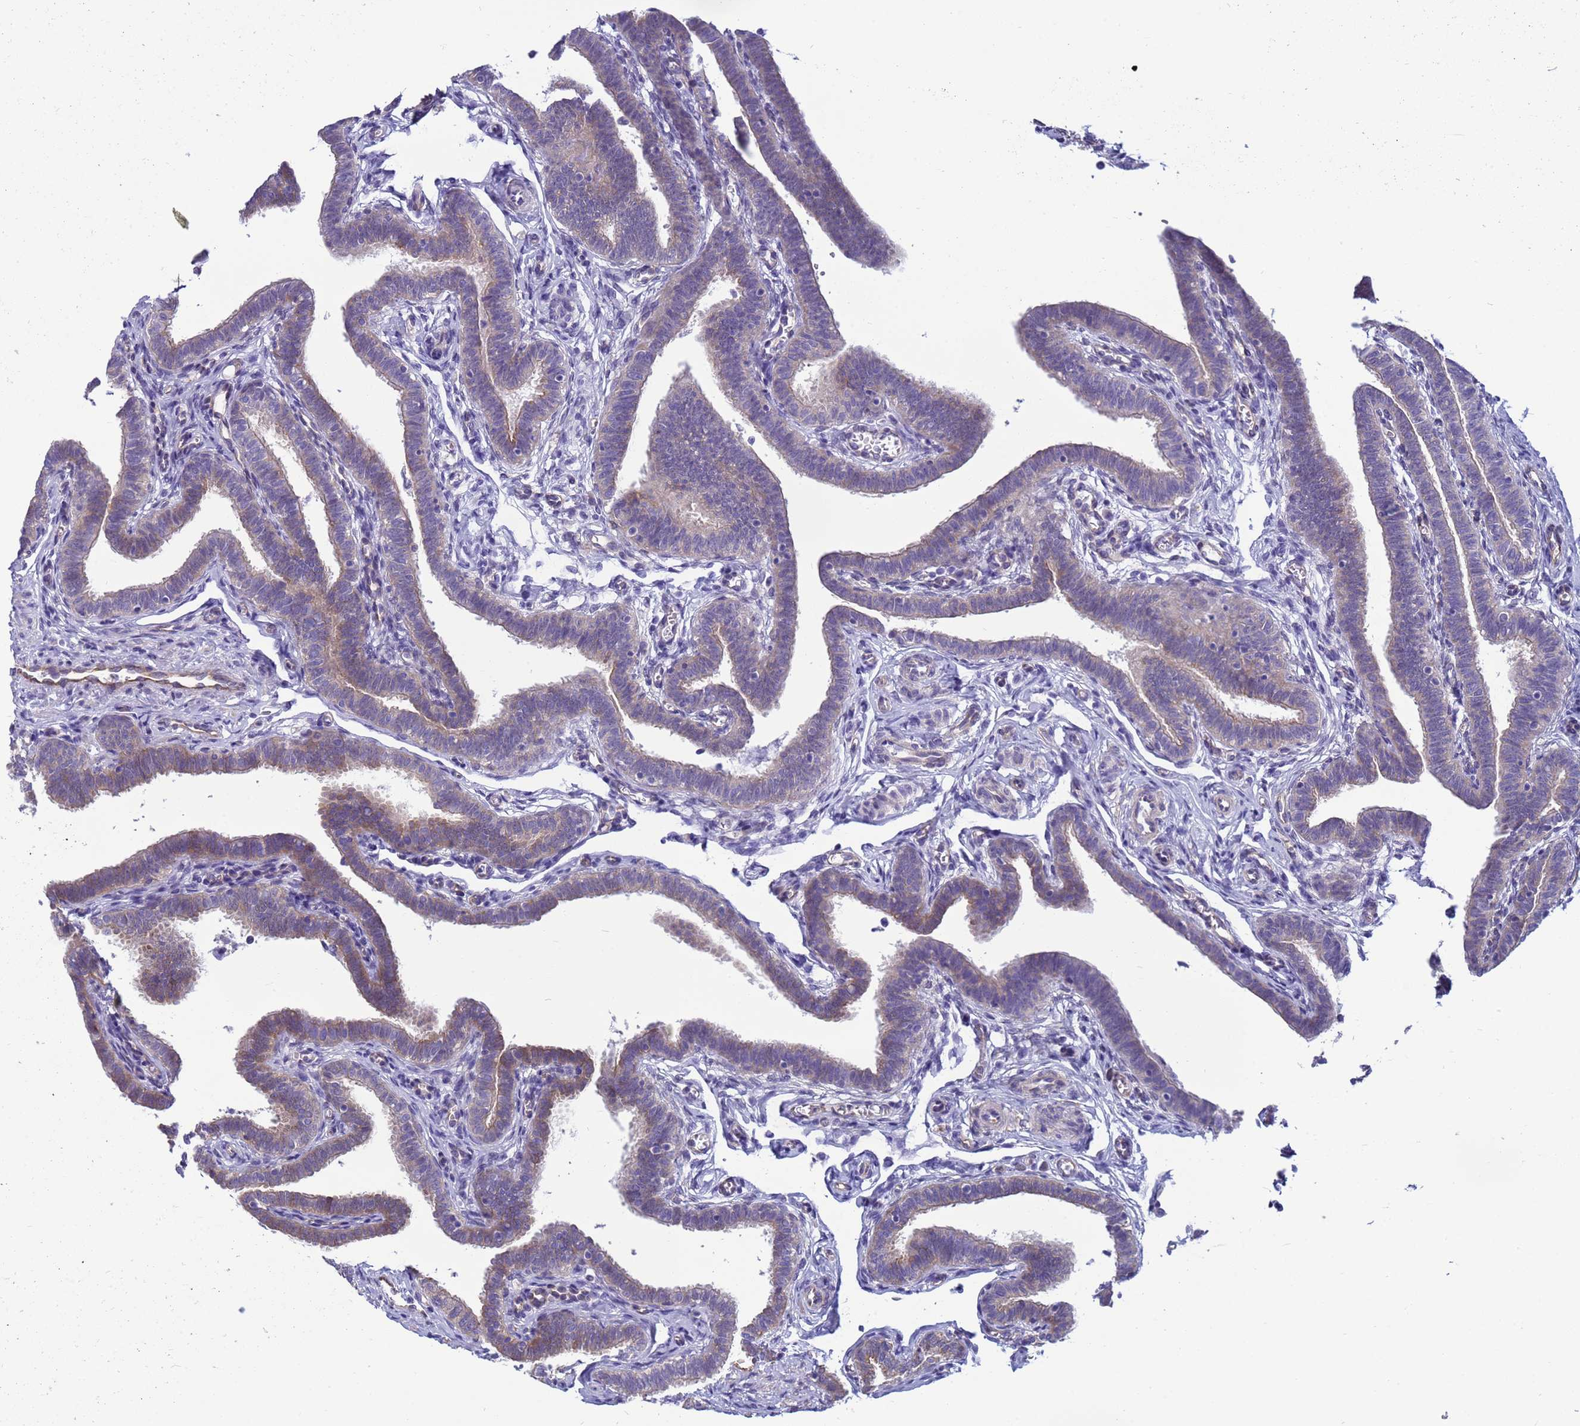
{"staining": {"intensity": "weak", "quantity": "25%-75%", "location": "cytoplasmic/membranous"}, "tissue": "fallopian tube", "cell_type": "Glandular cells", "image_type": "normal", "snomed": [{"axis": "morphology", "description": "Normal tissue, NOS"}, {"axis": "topography", "description": "Fallopian tube"}], "caption": "A photomicrograph showing weak cytoplasmic/membranous staining in approximately 25%-75% of glandular cells in benign fallopian tube, as visualized by brown immunohistochemical staining.", "gene": "TRPC6", "patient": {"sex": "female", "age": 36}}